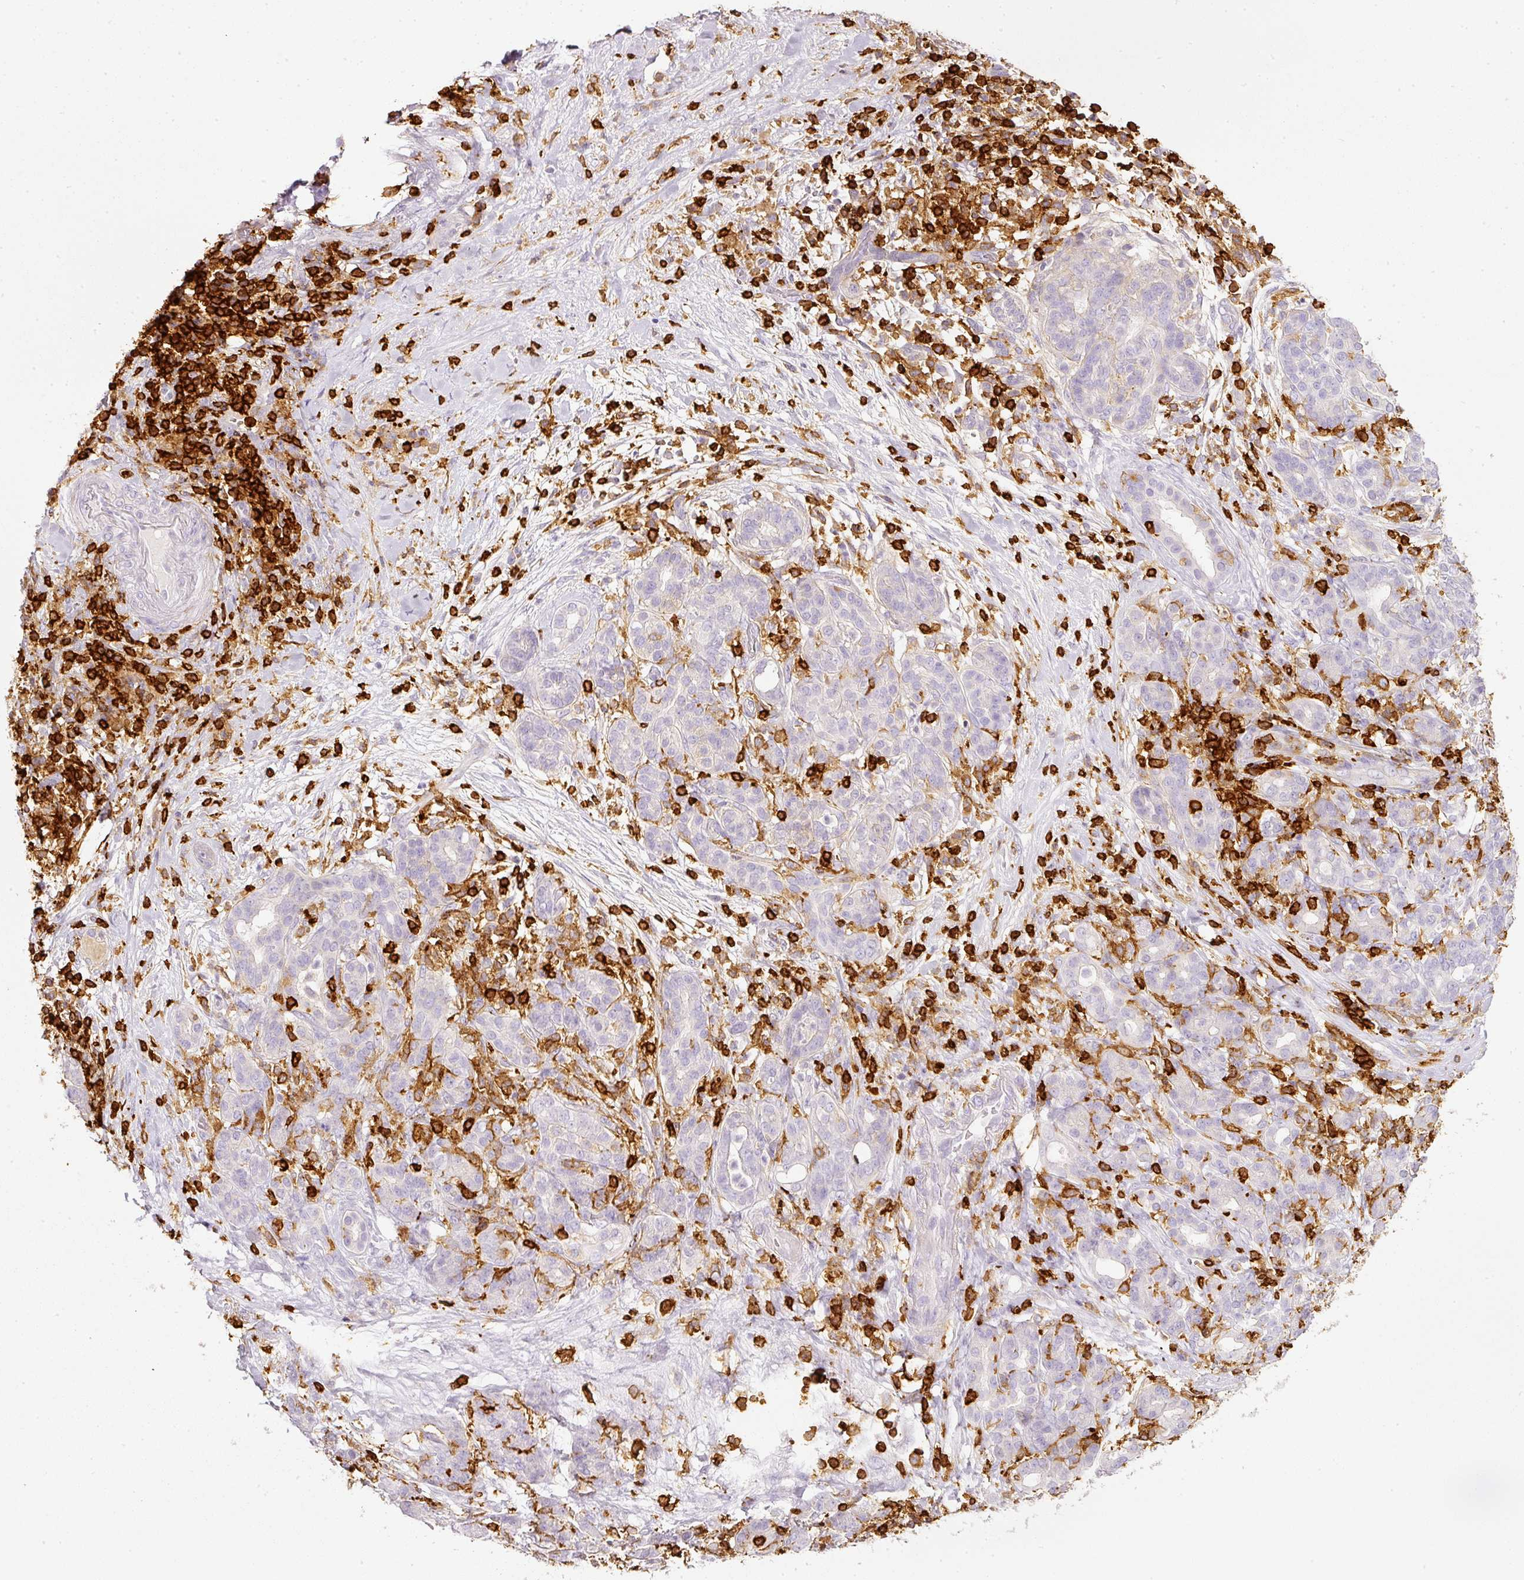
{"staining": {"intensity": "negative", "quantity": "none", "location": "none"}, "tissue": "pancreatic cancer", "cell_type": "Tumor cells", "image_type": "cancer", "snomed": [{"axis": "morphology", "description": "Adenocarcinoma, NOS"}, {"axis": "topography", "description": "Pancreas"}], "caption": "This micrograph is of pancreatic cancer (adenocarcinoma) stained with immunohistochemistry to label a protein in brown with the nuclei are counter-stained blue. There is no positivity in tumor cells.", "gene": "EVL", "patient": {"sex": "male", "age": 44}}